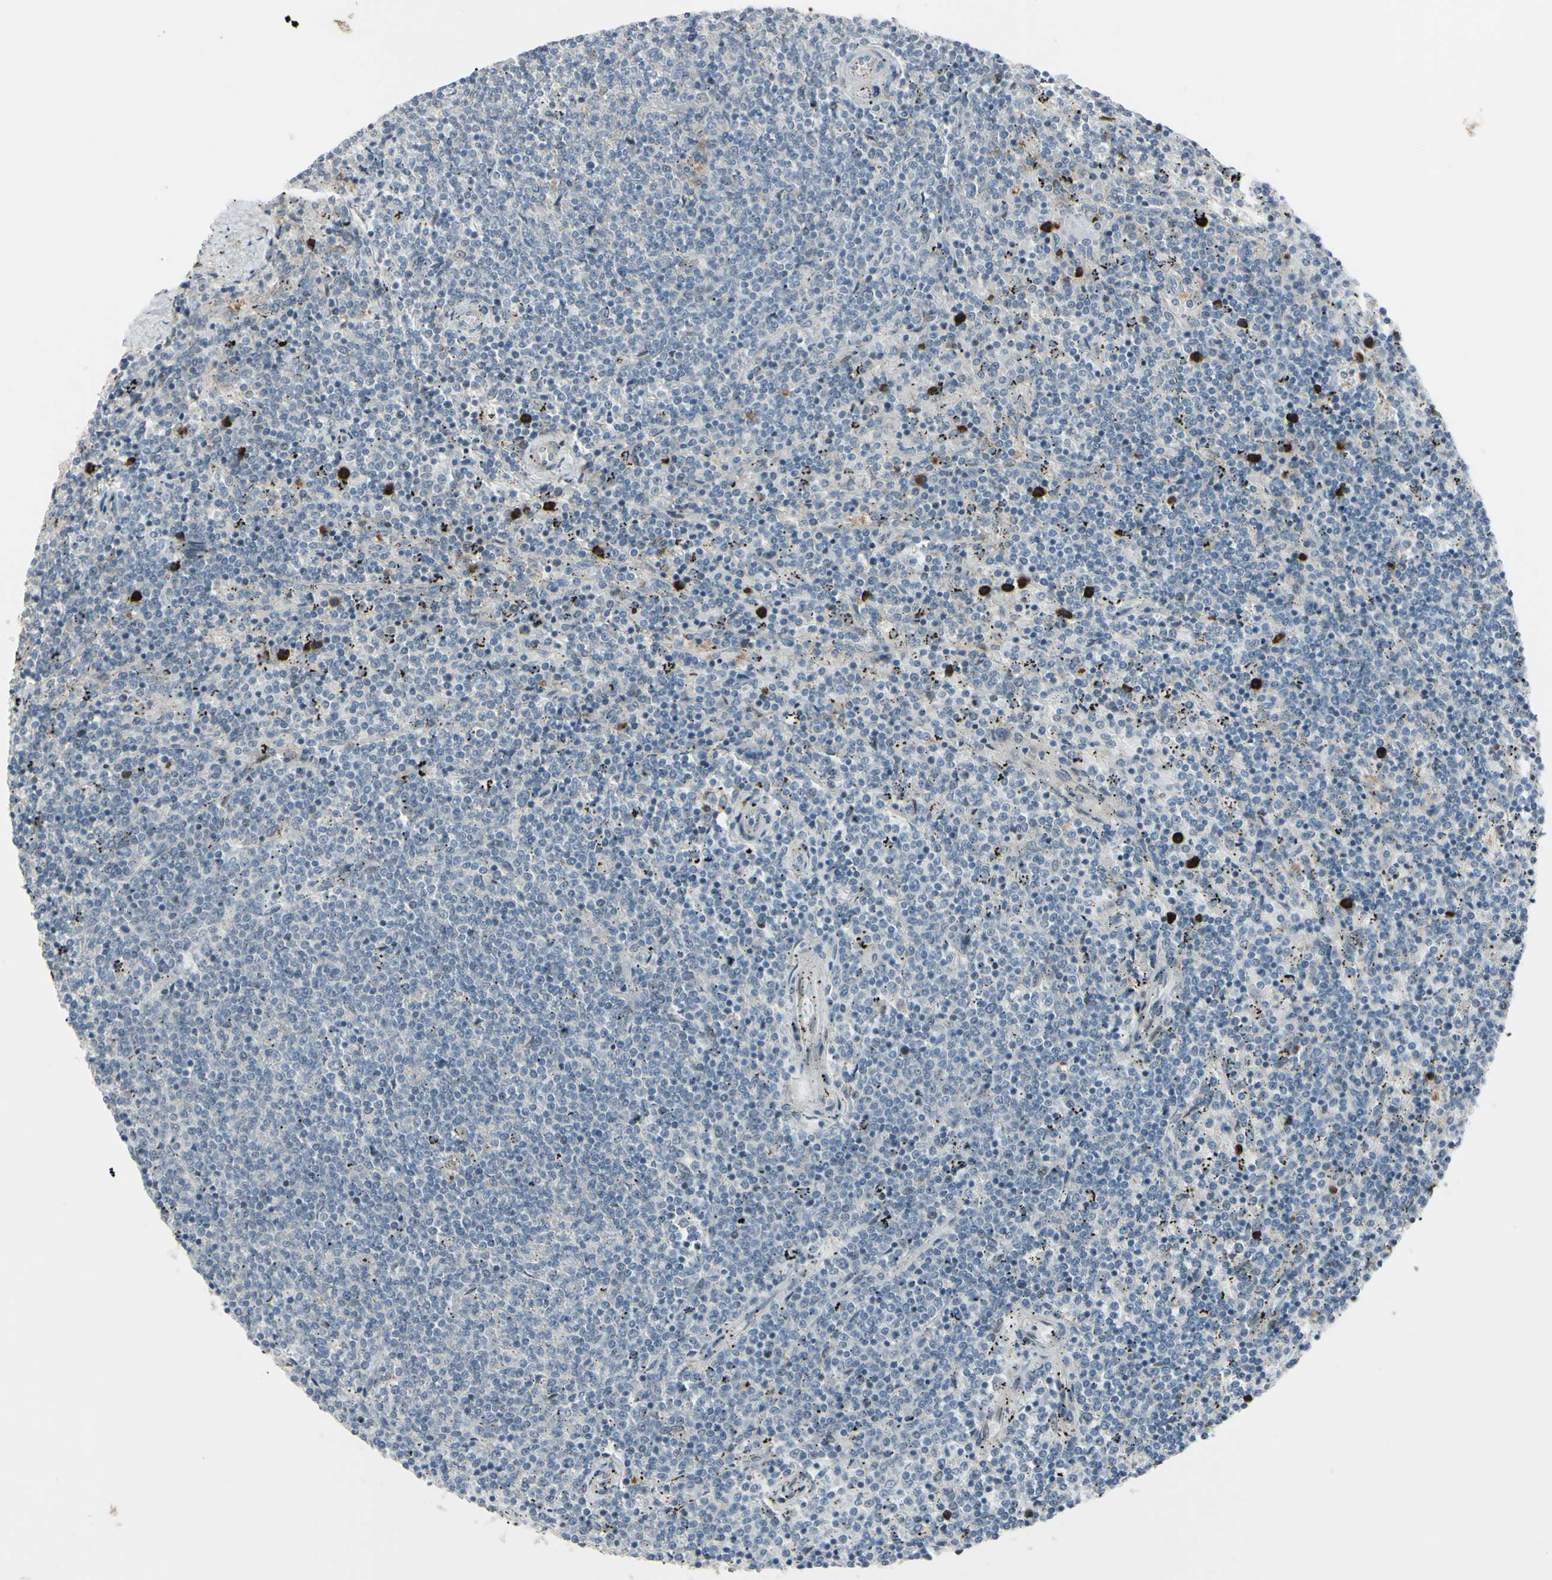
{"staining": {"intensity": "negative", "quantity": "none", "location": "none"}, "tissue": "lymphoma", "cell_type": "Tumor cells", "image_type": "cancer", "snomed": [{"axis": "morphology", "description": "Malignant lymphoma, non-Hodgkin's type, Low grade"}, {"axis": "topography", "description": "Spleen"}], "caption": "The image shows no significant positivity in tumor cells of lymphoma.", "gene": "ETNK1", "patient": {"sex": "female", "age": 50}}